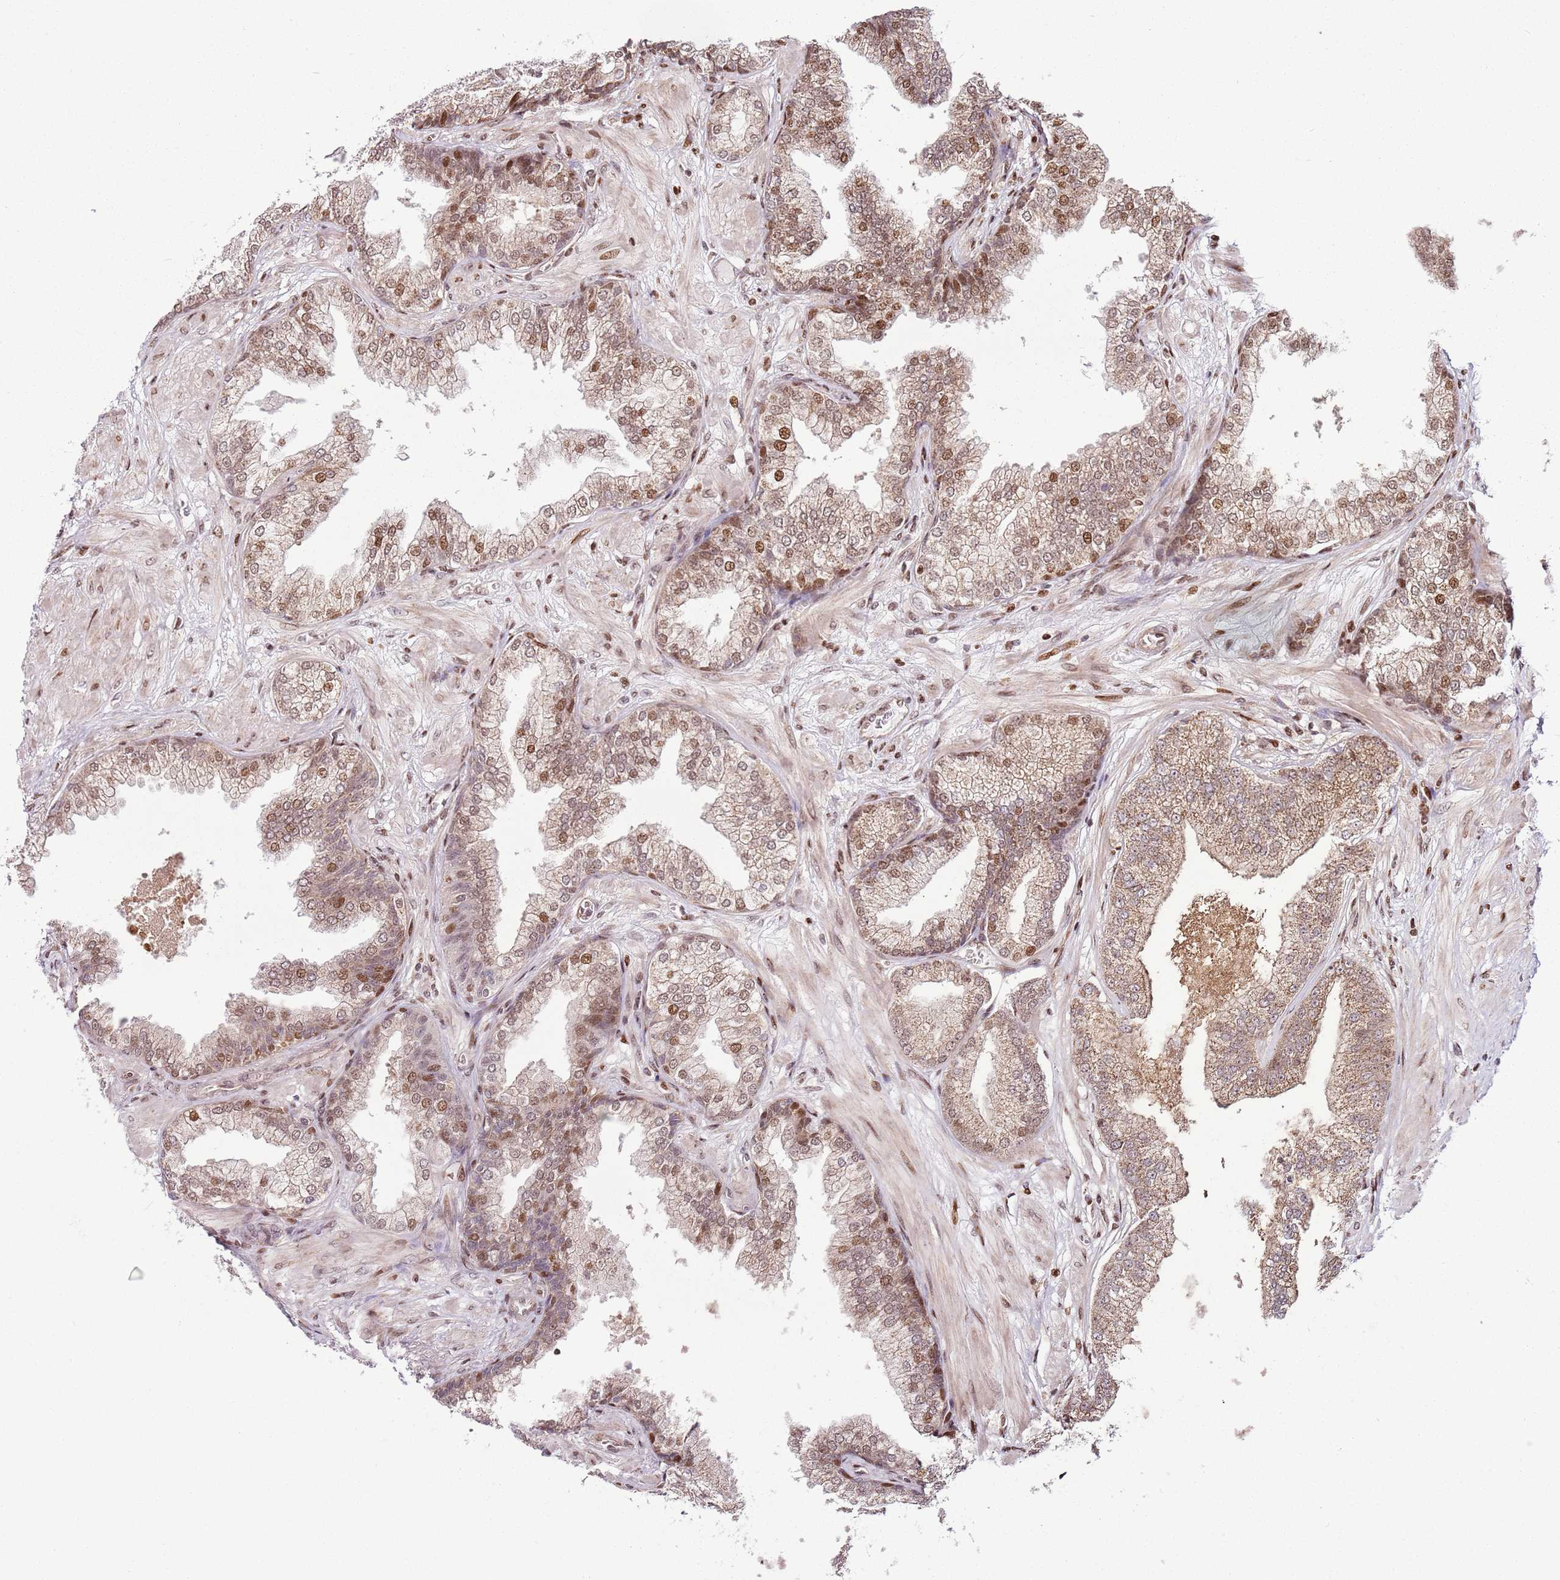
{"staining": {"intensity": "moderate", "quantity": ">75%", "location": "cytoplasmic/membranous,nuclear"}, "tissue": "prostate cancer", "cell_type": "Tumor cells", "image_type": "cancer", "snomed": [{"axis": "morphology", "description": "Adenocarcinoma, Low grade"}, {"axis": "topography", "description": "Prostate"}], "caption": "Human adenocarcinoma (low-grade) (prostate) stained with a protein marker shows moderate staining in tumor cells.", "gene": "PCTP", "patient": {"sex": "male", "age": 55}}